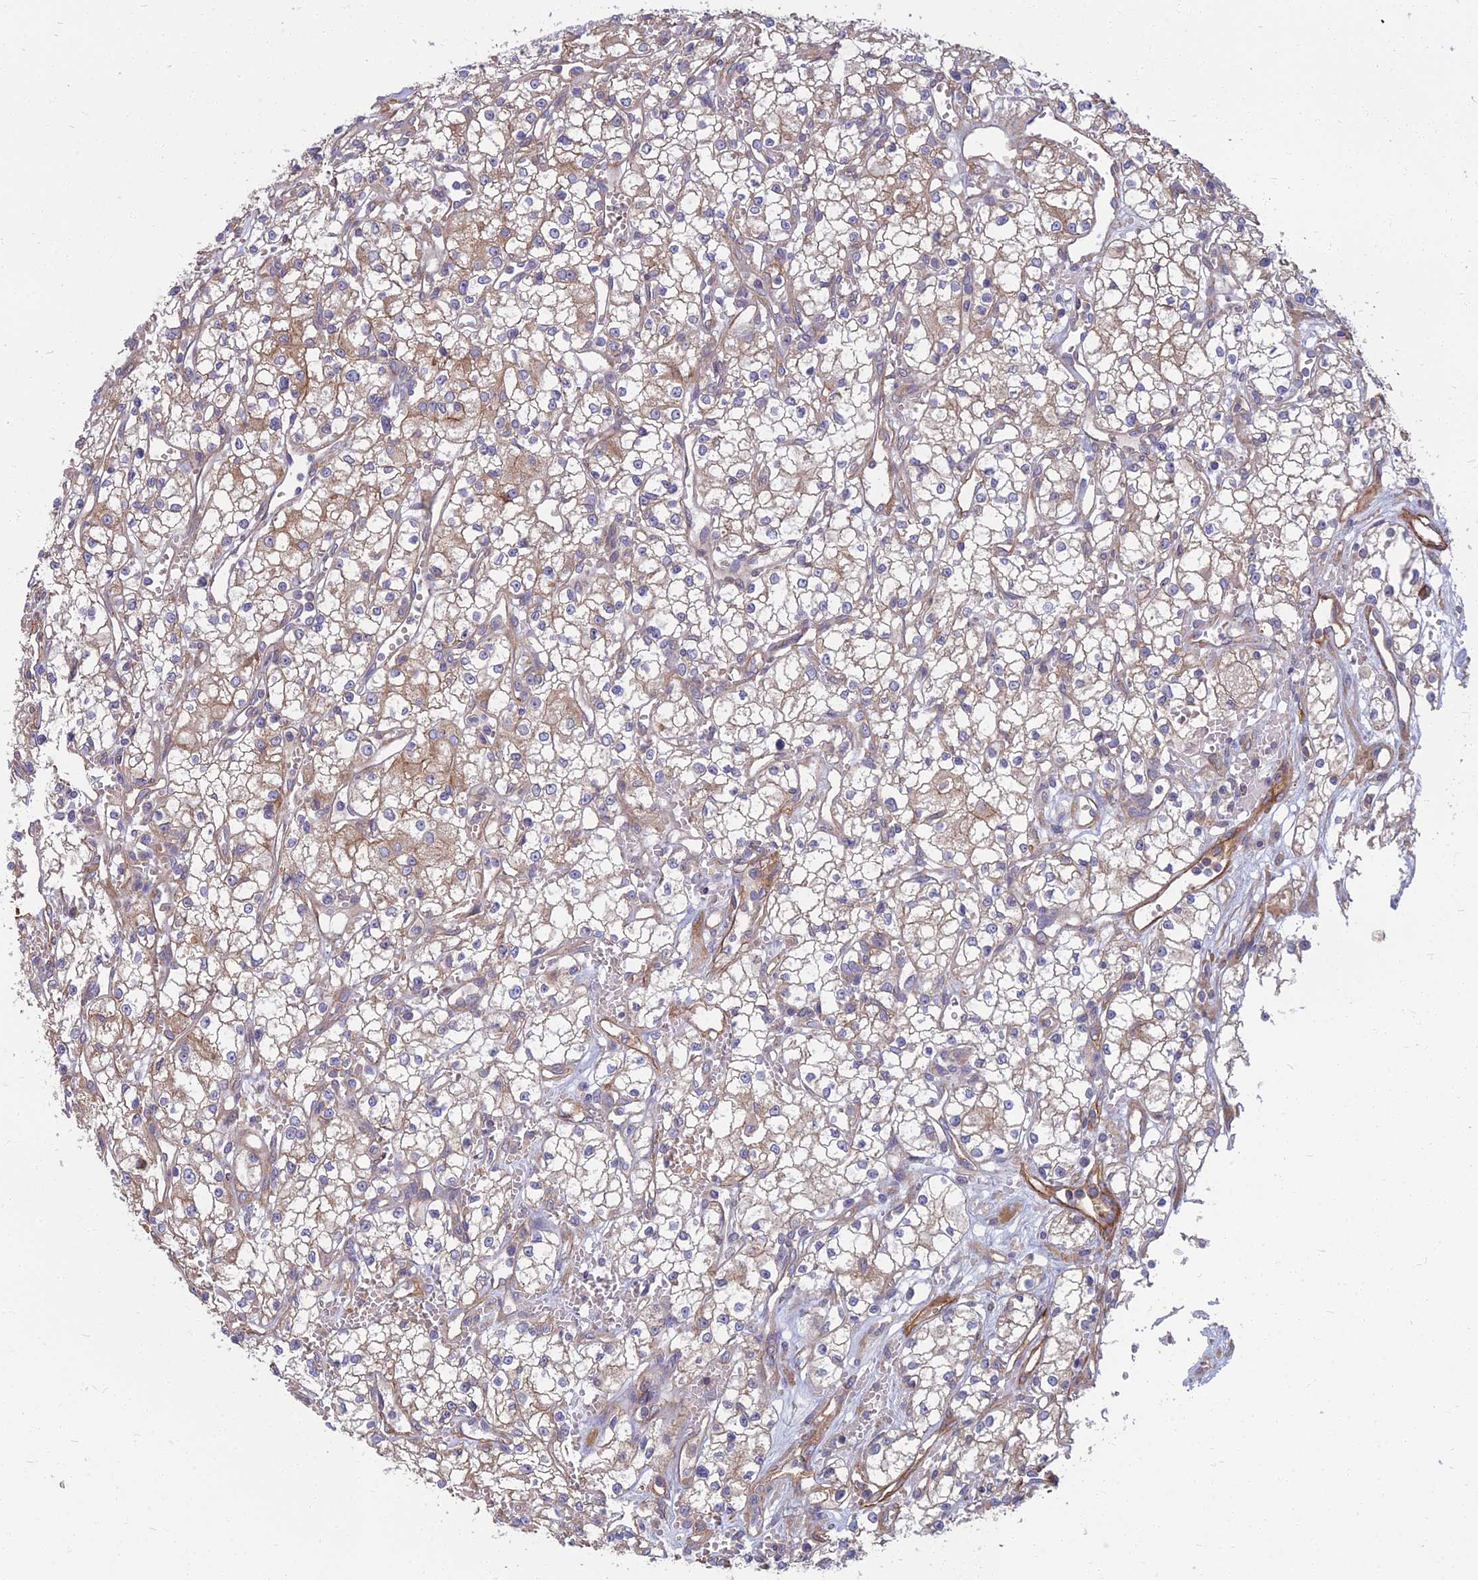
{"staining": {"intensity": "weak", "quantity": ">75%", "location": "cytoplasmic/membranous"}, "tissue": "renal cancer", "cell_type": "Tumor cells", "image_type": "cancer", "snomed": [{"axis": "morphology", "description": "Adenocarcinoma, NOS"}, {"axis": "topography", "description": "Kidney"}], "caption": "IHC photomicrograph of neoplastic tissue: renal cancer stained using immunohistochemistry reveals low levels of weak protein expression localized specifically in the cytoplasmic/membranous of tumor cells, appearing as a cytoplasmic/membranous brown color.", "gene": "WDR24", "patient": {"sex": "male", "age": 59}}